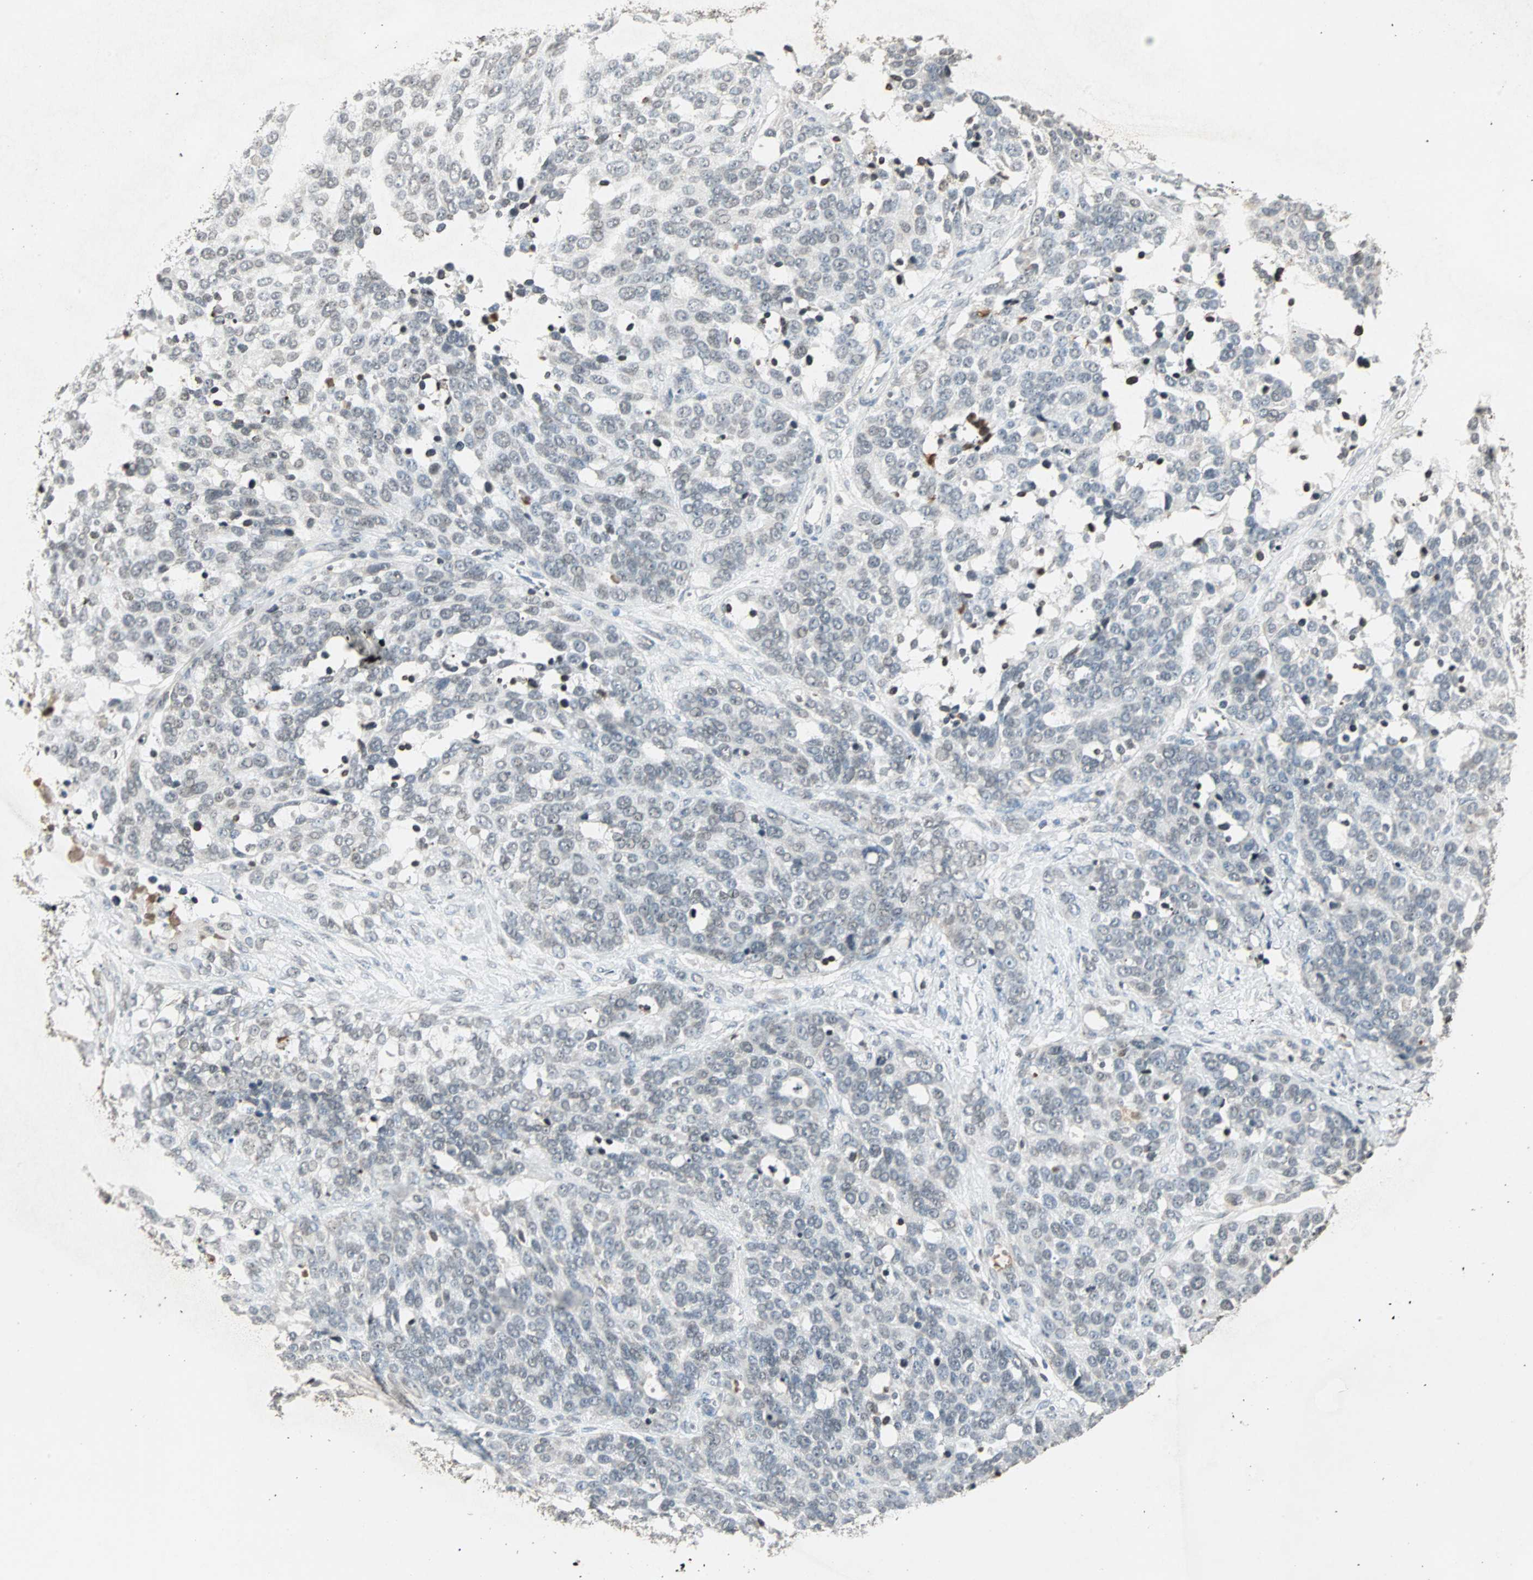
{"staining": {"intensity": "negative", "quantity": "none", "location": "none"}, "tissue": "ovarian cancer", "cell_type": "Tumor cells", "image_type": "cancer", "snomed": [{"axis": "morphology", "description": "Cystadenocarcinoma, serous, NOS"}, {"axis": "topography", "description": "Ovary"}], "caption": "Human ovarian cancer stained for a protein using immunohistochemistry (IHC) shows no positivity in tumor cells.", "gene": "PRELID1", "patient": {"sex": "female", "age": 44}}